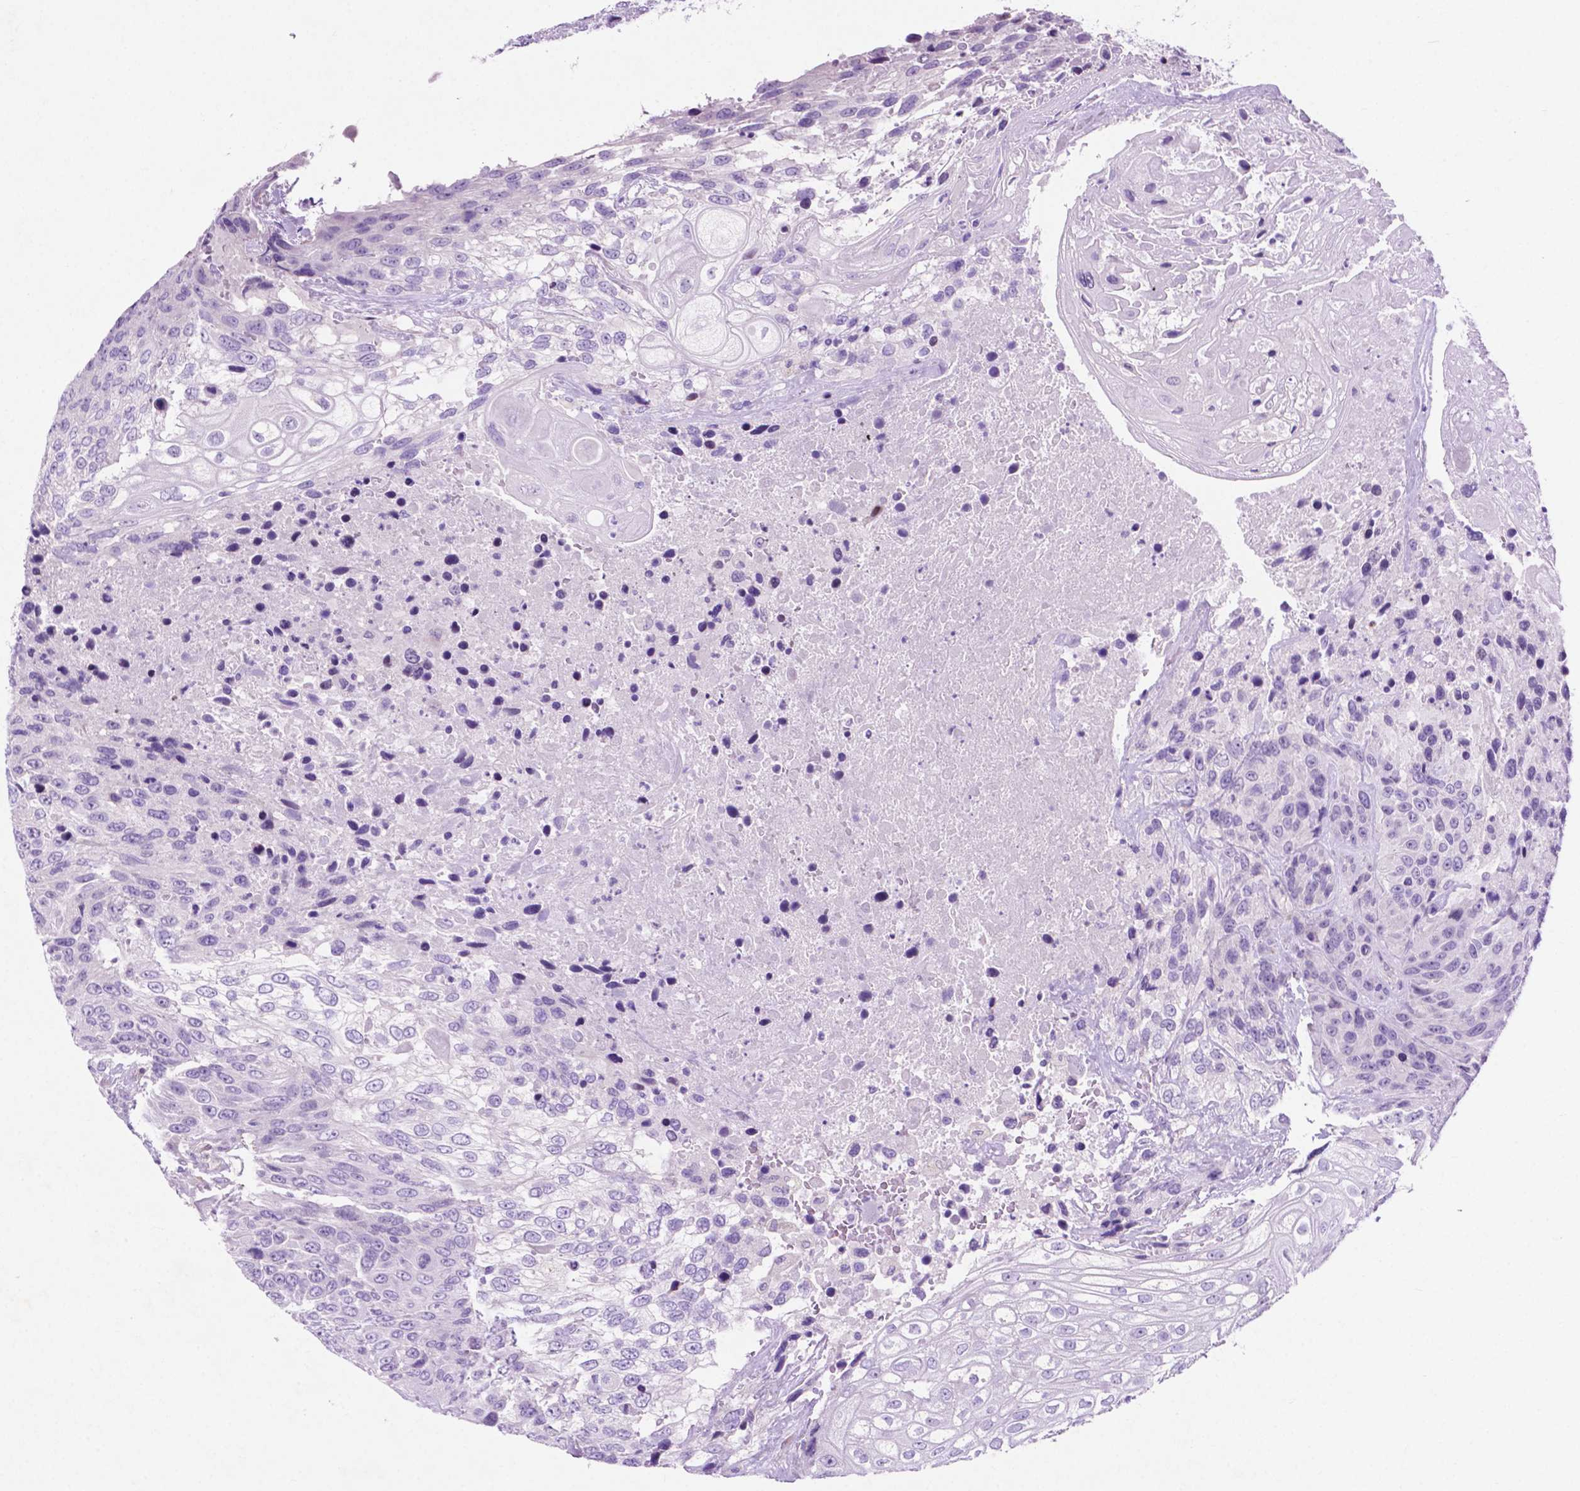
{"staining": {"intensity": "negative", "quantity": "none", "location": "none"}, "tissue": "urothelial cancer", "cell_type": "Tumor cells", "image_type": "cancer", "snomed": [{"axis": "morphology", "description": "Urothelial carcinoma, High grade"}, {"axis": "topography", "description": "Urinary bladder"}], "caption": "High power microscopy photomicrograph of an immunohistochemistry photomicrograph of urothelial cancer, revealing no significant positivity in tumor cells.", "gene": "ASPG", "patient": {"sex": "female", "age": 70}}